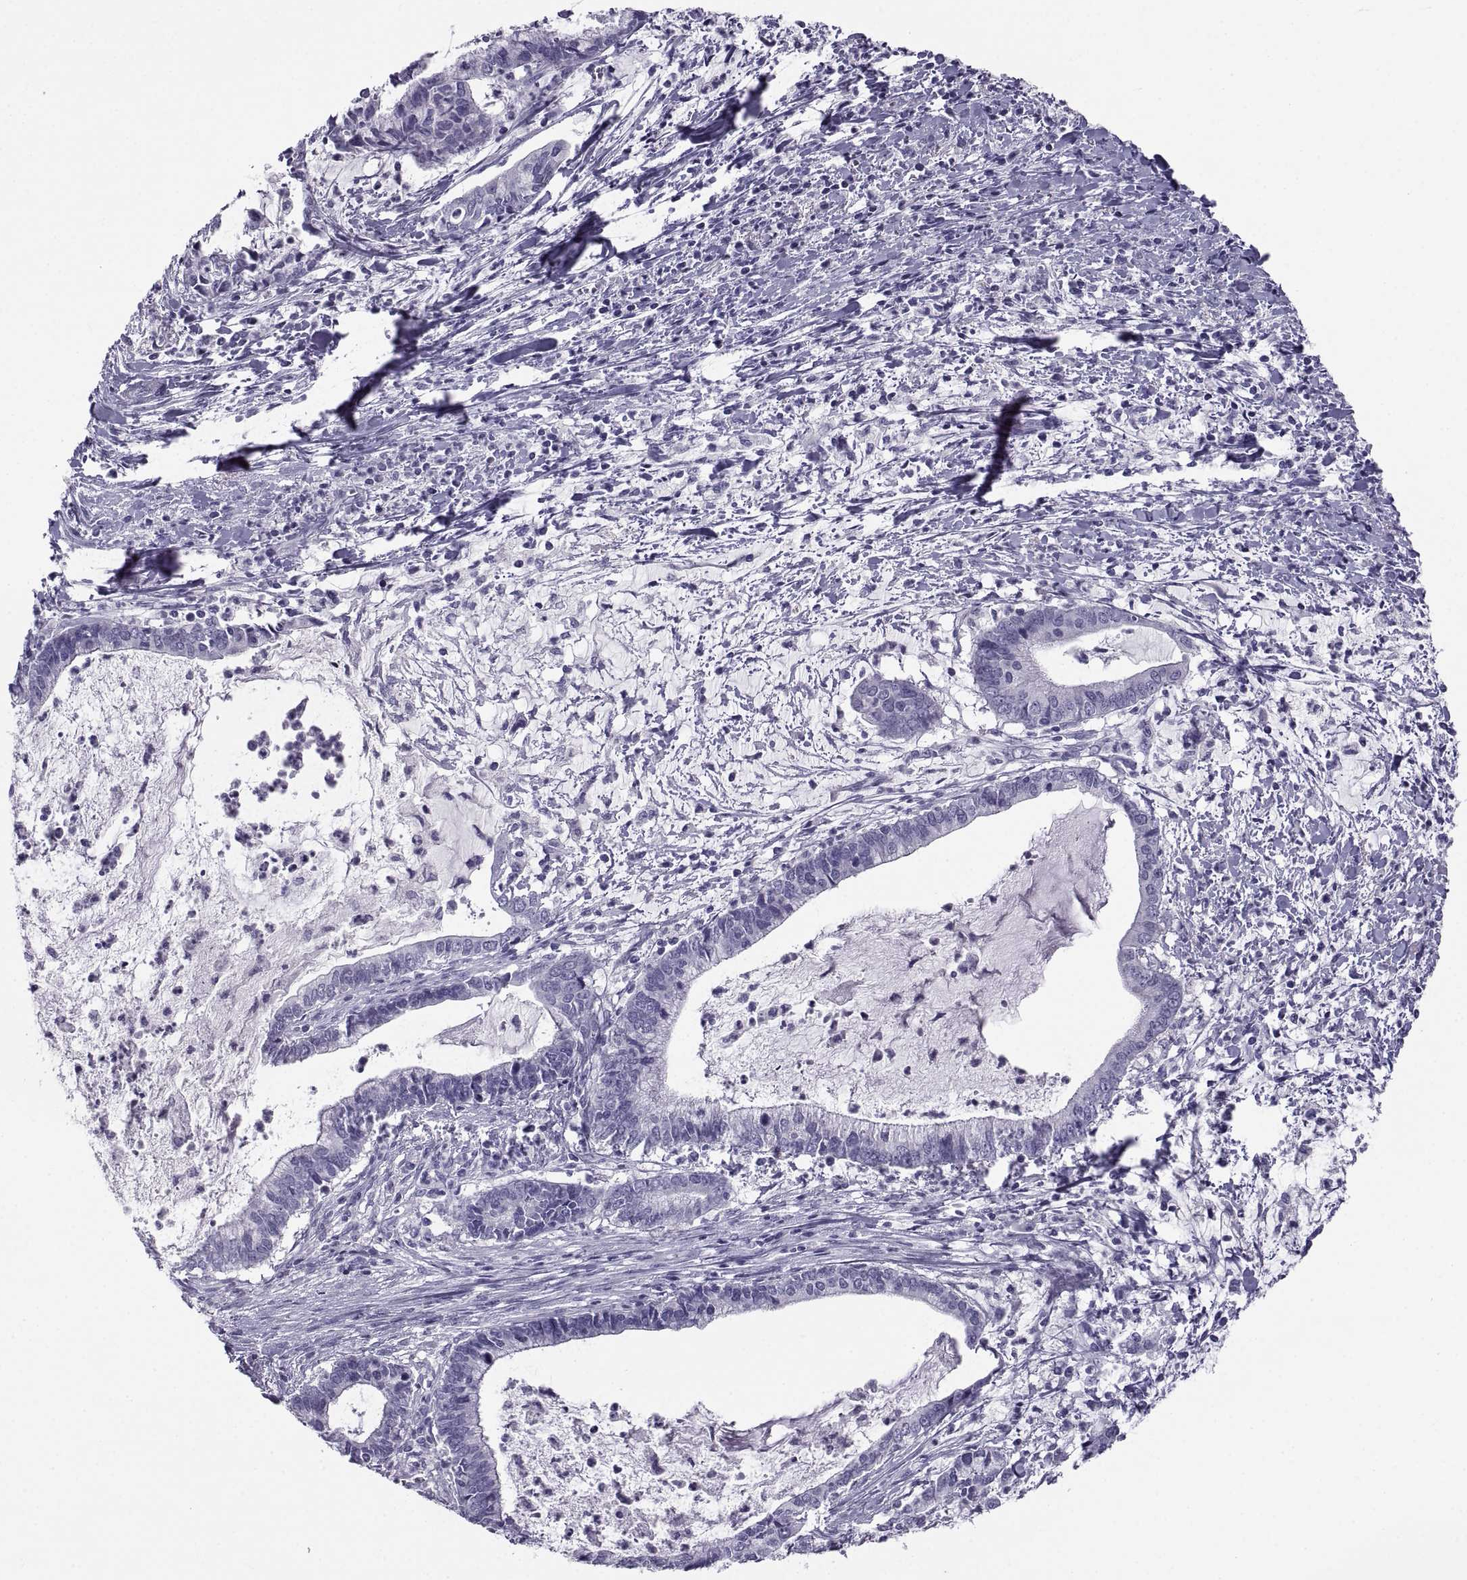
{"staining": {"intensity": "negative", "quantity": "none", "location": "none"}, "tissue": "cervical cancer", "cell_type": "Tumor cells", "image_type": "cancer", "snomed": [{"axis": "morphology", "description": "Adenocarcinoma, NOS"}, {"axis": "topography", "description": "Cervix"}], "caption": "Cervical cancer stained for a protein using IHC displays no staining tumor cells.", "gene": "PCSK1N", "patient": {"sex": "female", "age": 42}}